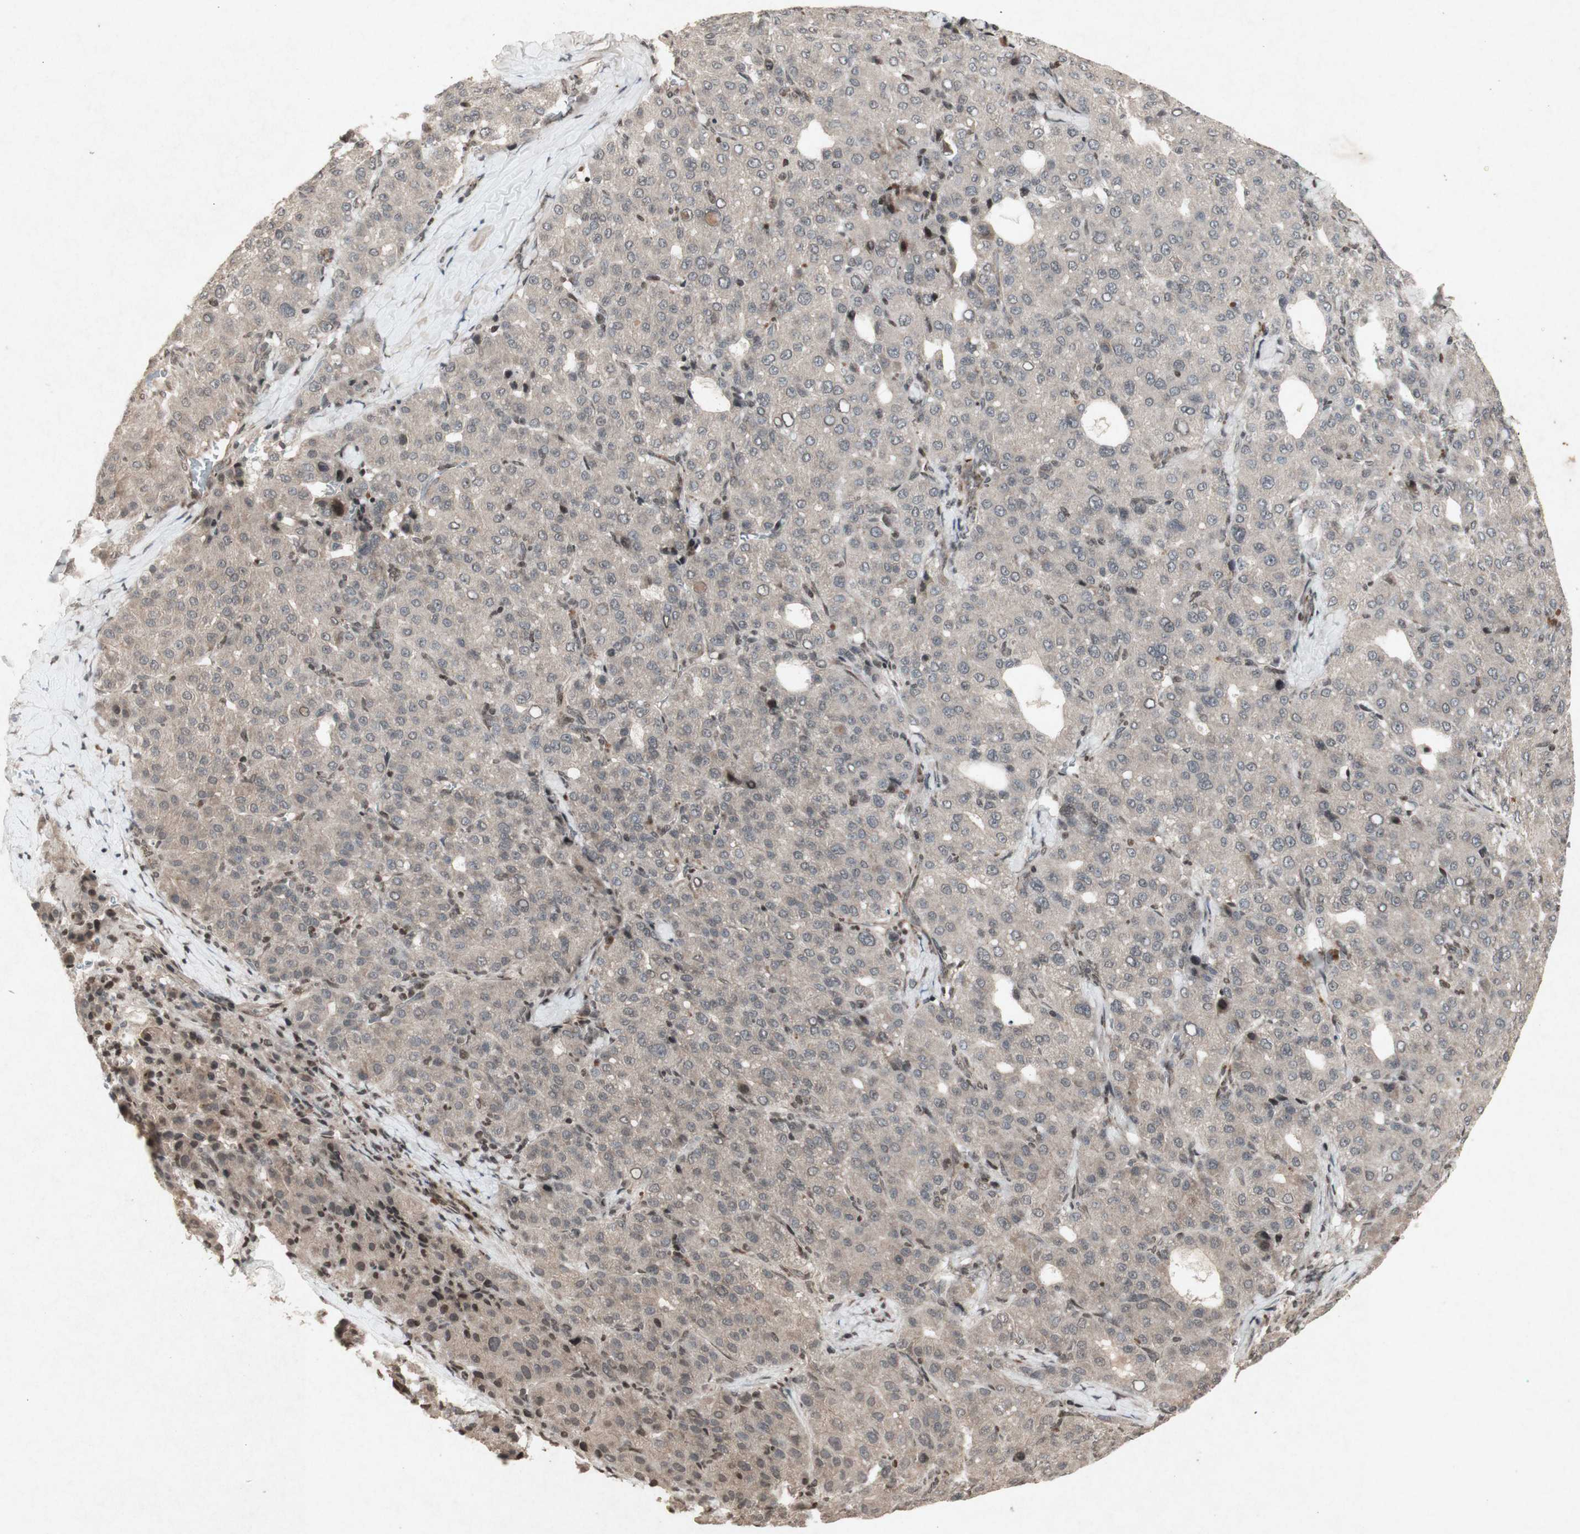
{"staining": {"intensity": "weak", "quantity": ">75%", "location": "cytoplasmic/membranous"}, "tissue": "liver cancer", "cell_type": "Tumor cells", "image_type": "cancer", "snomed": [{"axis": "morphology", "description": "Carcinoma, Hepatocellular, NOS"}, {"axis": "topography", "description": "Liver"}], "caption": "Protein expression by immunohistochemistry reveals weak cytoplasmic/membranous expression in about >75% of tumor cells in liver cancer (hepatocellular carcinoma).", "gene": "PLXNA1", "patient": {"sex": "male", "age": 65}}